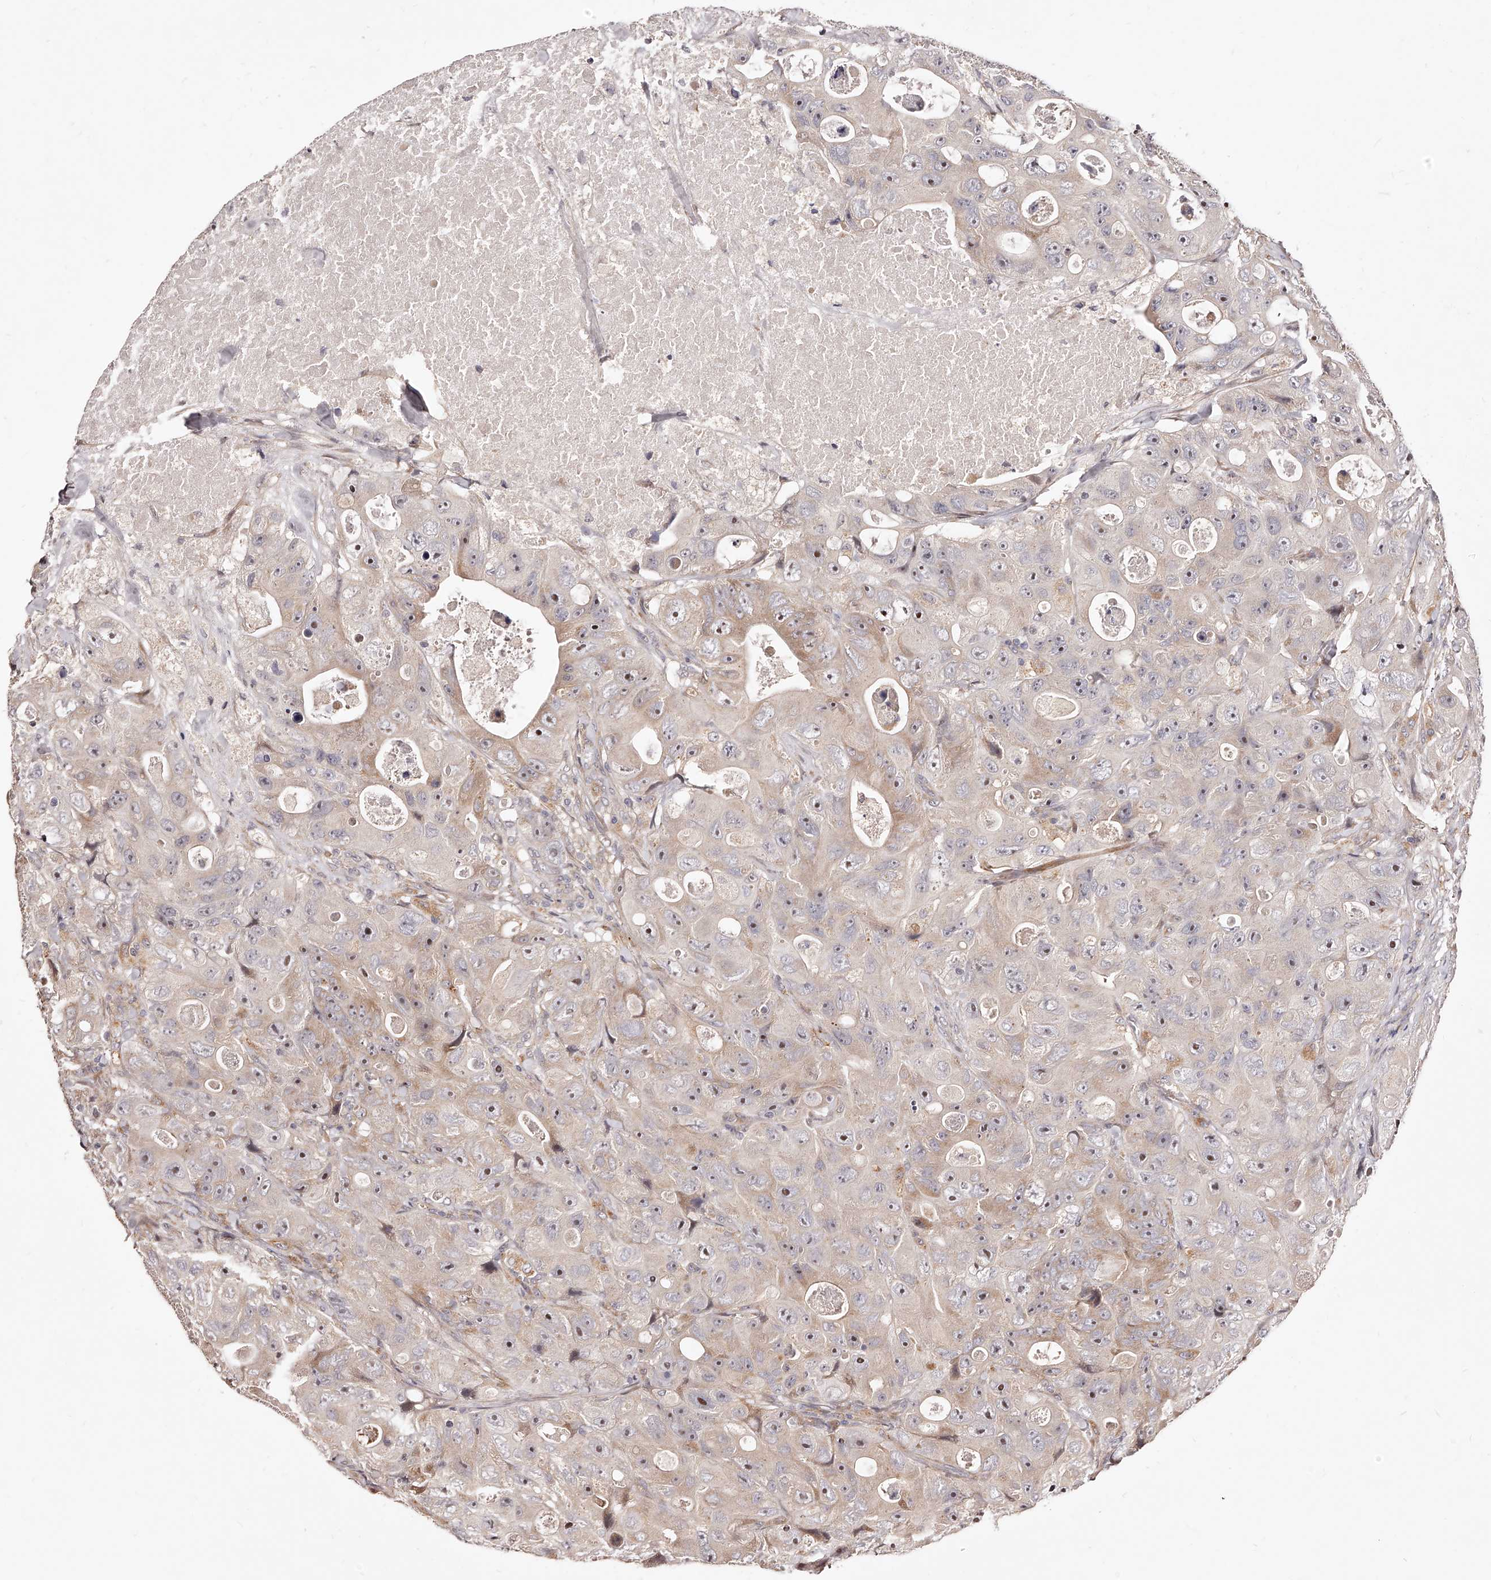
{"staining": {"intensity": "moderate", "quantity": "25%-75%", "location": "nuclear"}, "tissue": "colorectal cancer", "cell_type": "Tumor cells", "image_type": "cancer", "snomed": [{"axis": "morphology", "description": "Adenocarcinoma, NOS"}, {"axis": "topography", "description": "Colon"}], "caption": "Protein expression analysis of human colorectal cancer reveals moderate nuclear positivity in about 25%-75% of tumor cells. (DAB IHC, brown staining for protein, blue staining for nuclei).", "gene": "ZNF502", "patient": {"sex": "female", "age": 46}}